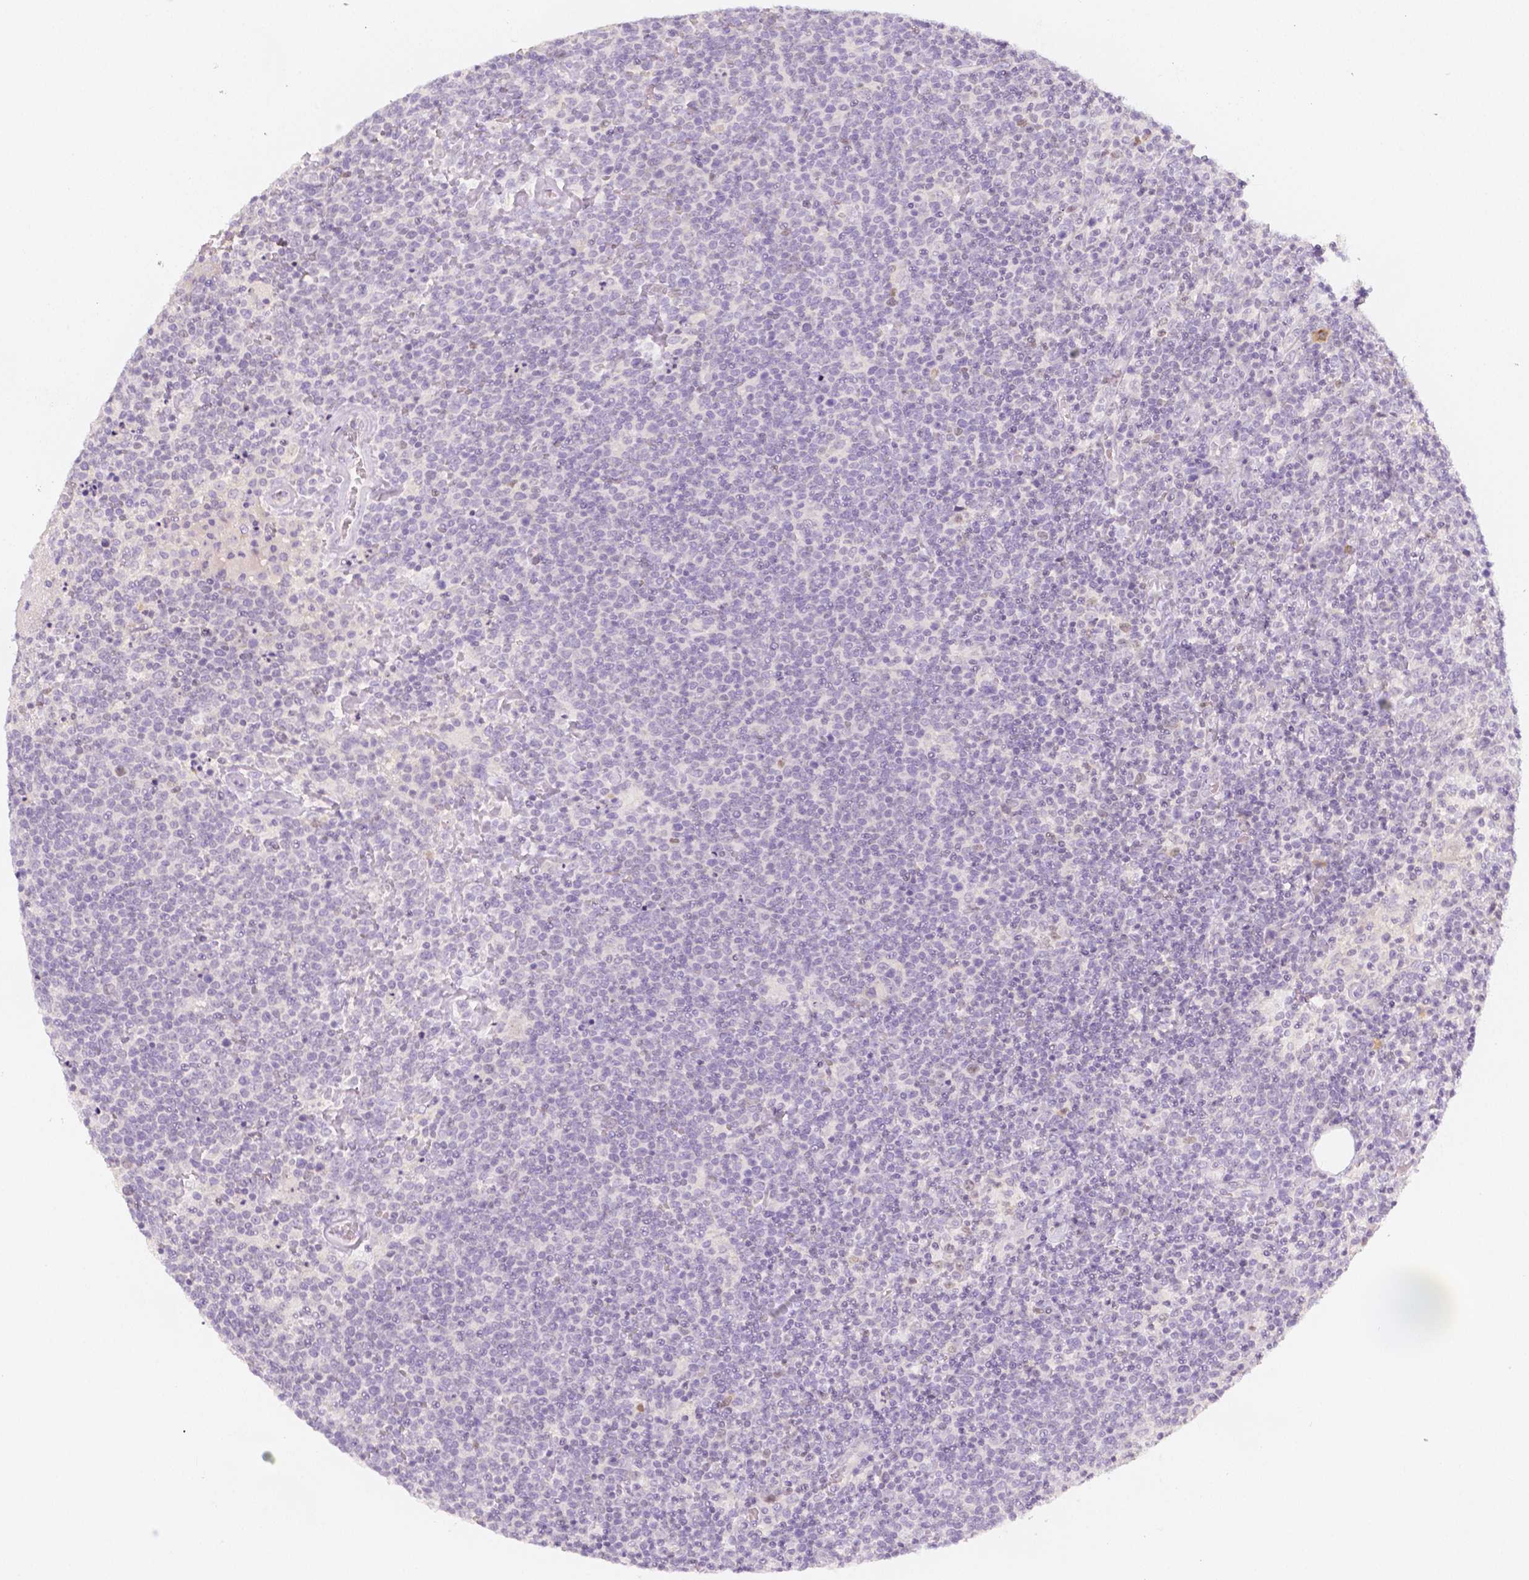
{"staining": {"intensity": "negative", "quantity": "none", "location": "none"}, "tissue": "lymphoma", "cell_type": "Tumor cells", "image_type": "cancer", "snomed": [{"axis": "morphology", "description": "Malignant lymphoma, non-Hodgkin's type, High grade"}, {"axis": "topography", "description": "Lymph node"}], "caption": "A histopathology image of high-grade malignant lymphoma, non-Hodgkin's type stained for a protein reveals no brown staining in tumor cells.", "gene": "BATF", "patient": {"sex": "male", "age": 61}}